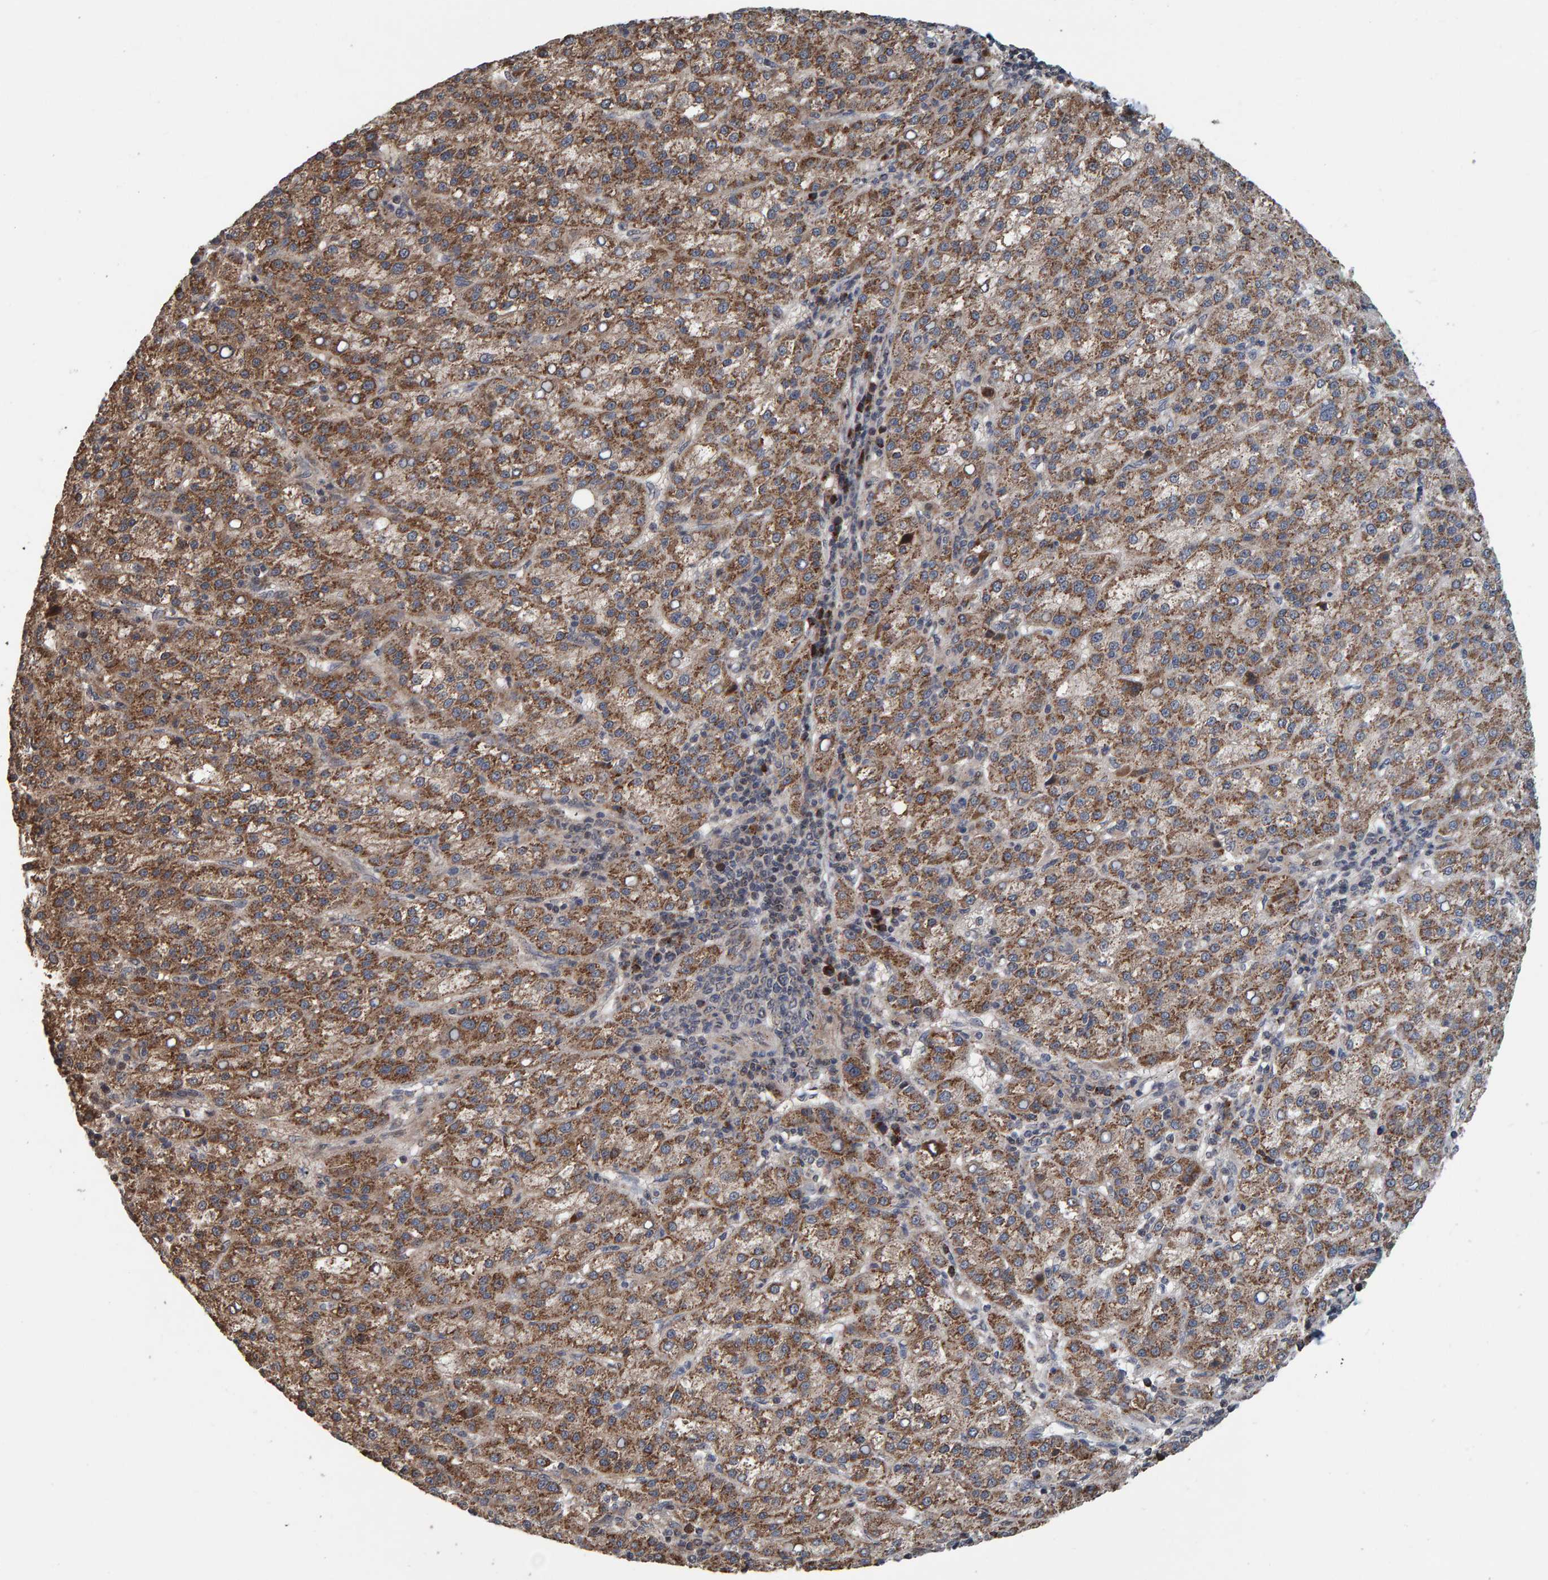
{"staining": {"intensity": "moderate", "quantity": ">75%", "location": "cytoplasmic/membranous"}, "tissue": "liver cancer", "cell_type": "Tumor cells", "image_type": "cancer", "snomed": [{"axis": "morphology", "description": "Carcinoma, Hepatocellular, NOS"}, {"axis": "topography", "description": "Liver"}], "caption": "This is an image of IHC staining of hepatocellular carcinoma (liver), which shows moderate staining in the cytoplasmic/membranous of tumor cells.", "gene": "CCDC25", "patient": {"sex": "female", "age": 58}}